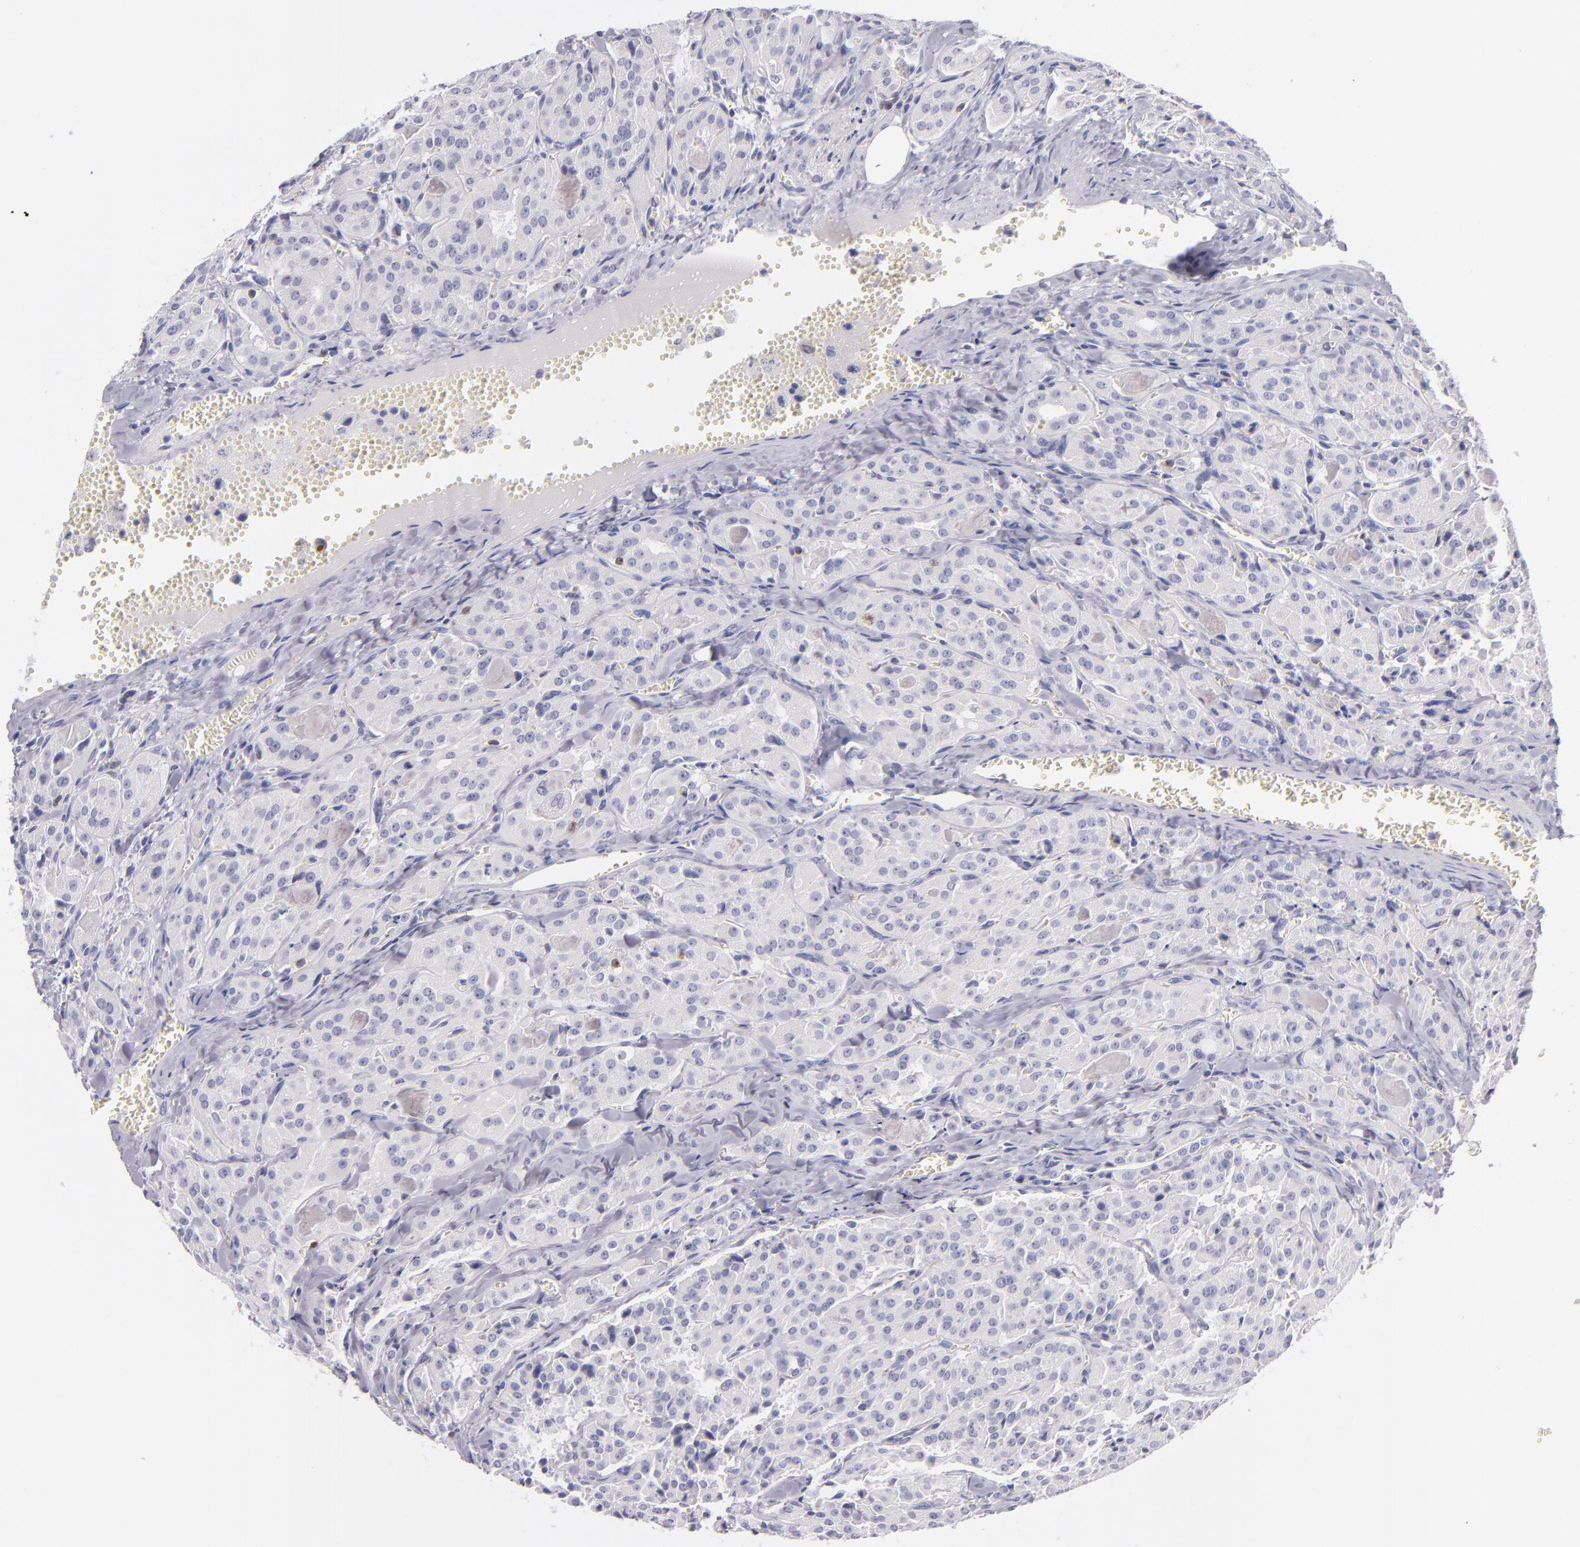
{"staining": {"intensity": "negative", "quantity": "none", "location": "none"}, "tissue": "thyroid cancer", "cell_type": "Tumor cells", "image_type": "cancer", "snomed": [{"axis": "morphology", "description": "Carcinoma, NOS"}, {"axis": "topography", "description": "Thyroid gland"}], "caption": "A photomicrograph of carcinoma (thyroid) stained for a protein displays no brown staining in tumor cells. The staining was performed using DAB (3,3'-diaminobenzidine) to visualize the protein expression in brown, while the nuclei were stained in blue with hematoxylin (Magnification: 20x).", "gene": "CD48", "patient": {"sex": "male", "age": 76}}